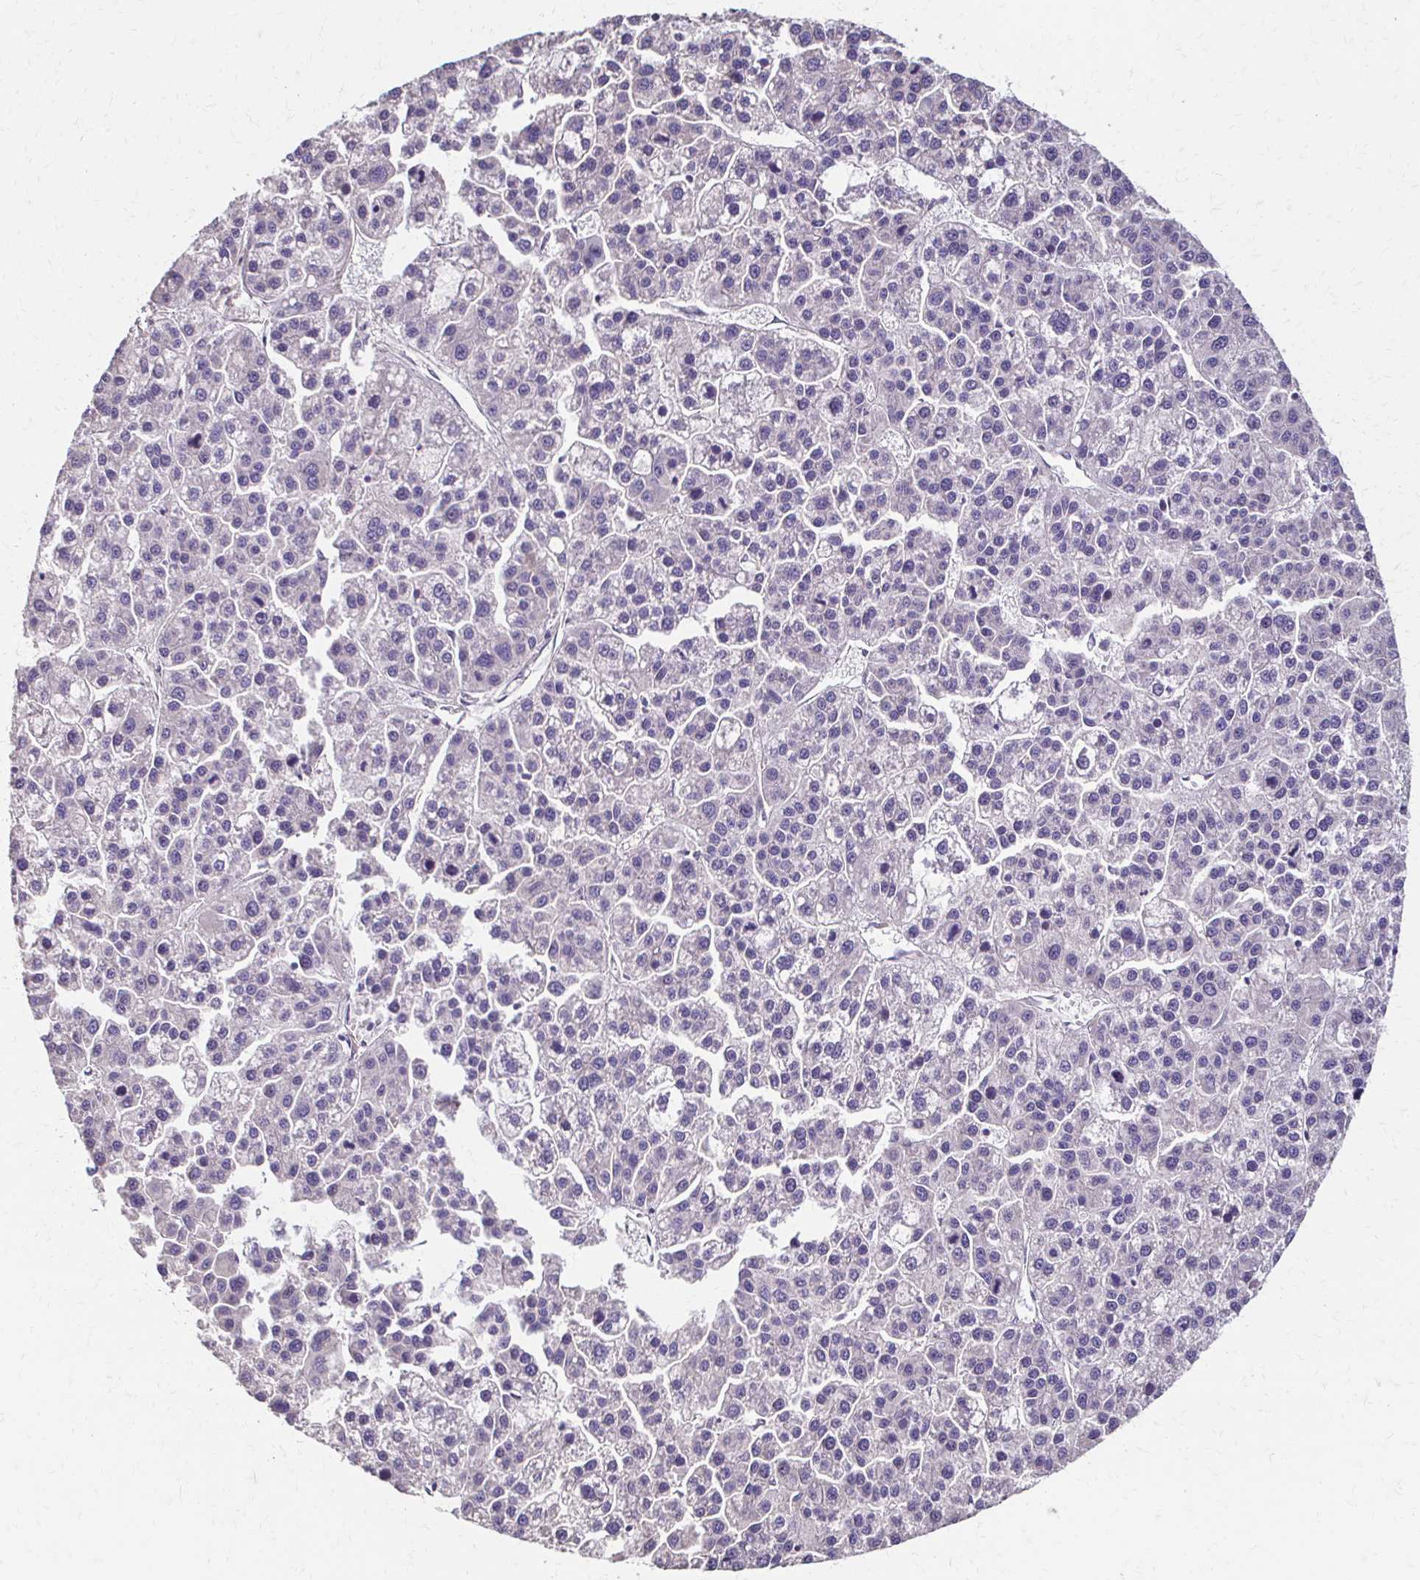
{"staining": {"intensity": "negative", "quantity": "none", "location": "none"}, "tissue": "liver cancer", "cell_type": "Tumor cells", "image_type": "cancer", "snomed": [{"axis": "morphology", "description": "Carcinoma, Hepatocellular, NOS"}, {"axis": "topography", "description": "Liver"}], "caption": "Liver cancer was stained to show a protein in brown. There is no significant expression in tumor cells. (Stains: DAB (3,3'-diaminobenzidine) IHC with hematoxylin counter stain, Microscopy: brightfield microscopy at high magnification).", "gene": "IL18BP", "patient": {"sex": "female", "age": 58}}